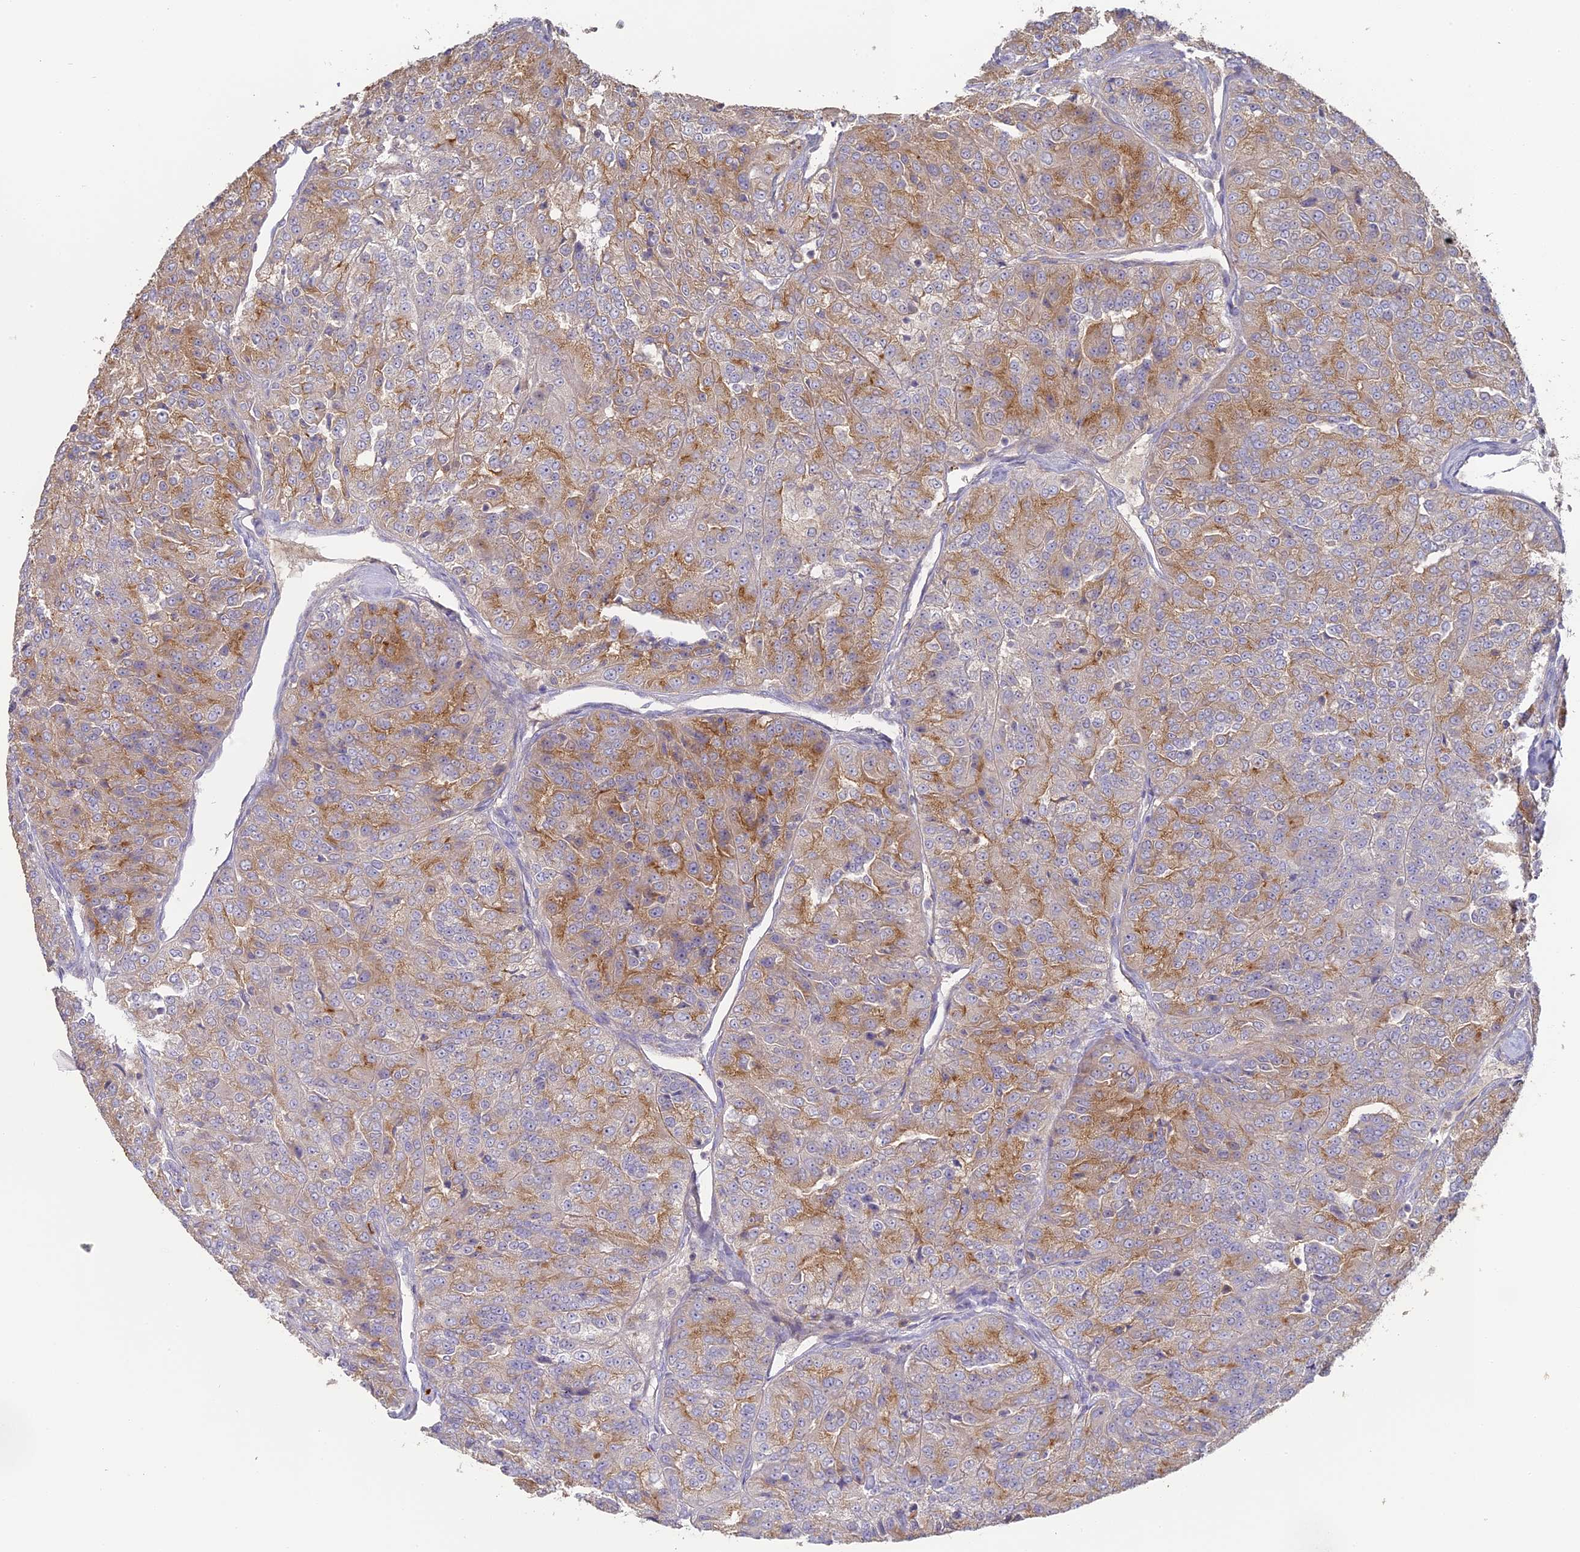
{"staining": {"intensity": "moderate", "quantity": "25%-75%", "location": "cytoplasmic/membranous"}, "tissue": "renal cancer", "cell_type": "Tumor cells", "image_type": "cancer", "snomed": [{"axis": "morphology", "description": "Adenocarcinoma, NOS"}, {"axis": "topography", "description": "Kidney"}], "caption": "Immunohistochemical staining of human renal cancer (adenocarcinoma) reveals moderate cytoplasmic/membranous protein staining in approximately 25%-75% of tumor cells.", "gene": "SFT2D2", "patient": {"sex": "female", "age": 63}}